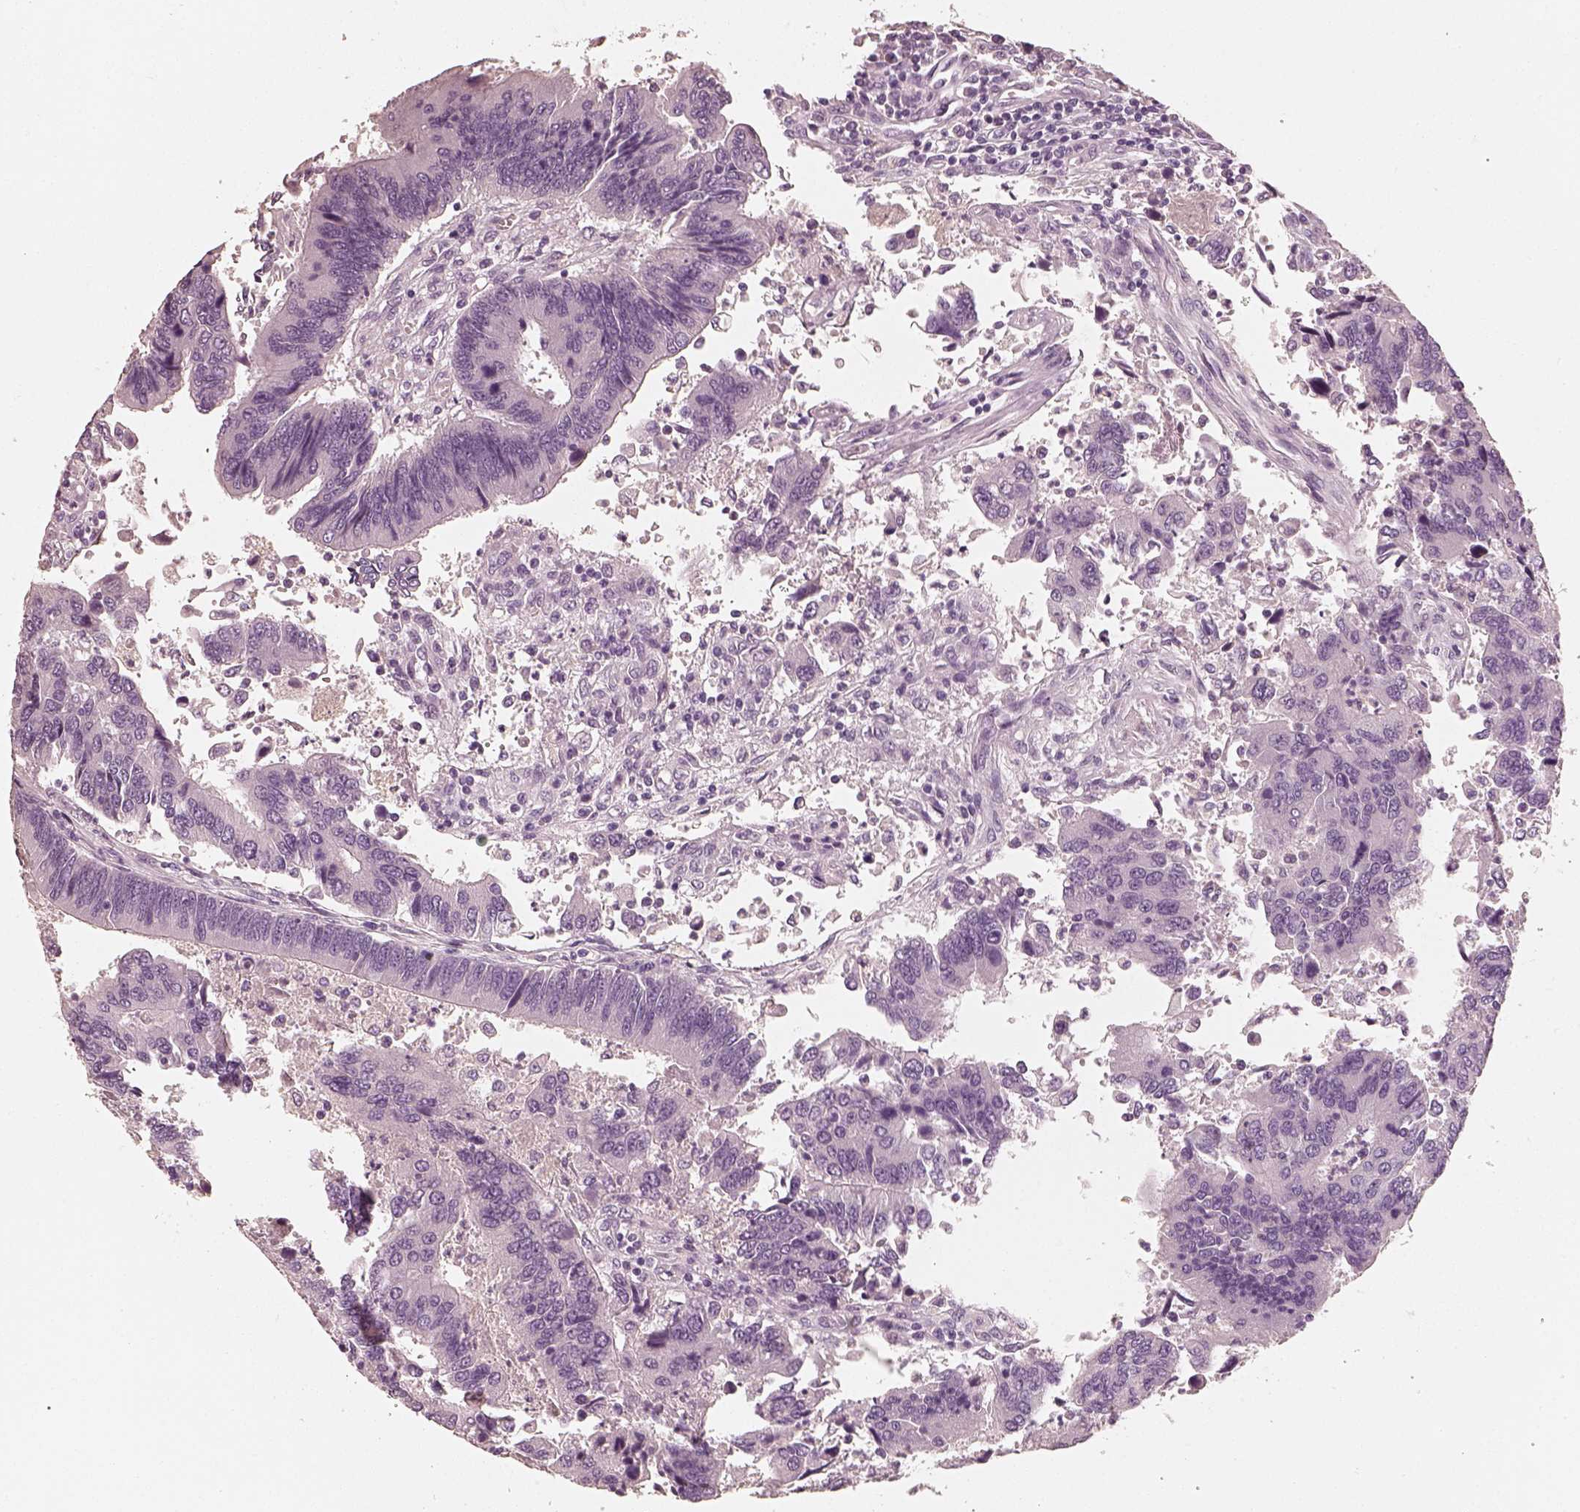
{"staining": {"intensity": "negative", "quantity": "none", "location": "none"}, "tissue": "colorectal cancer", "cell_type": "Tumor cells", "image_type": "cancer", "snomed": [{"axis": "morphology", "description": "Adenocarcinoma, NOS"}, {"axis": "topography", "description": "Colon"}], "caption": "Colorectal adenocarcinoma was stained to show a protein in brown. There is no significant staining in tumor cells.", "gene": "RS1", "patient": {"sex": "female", "age": 67}}